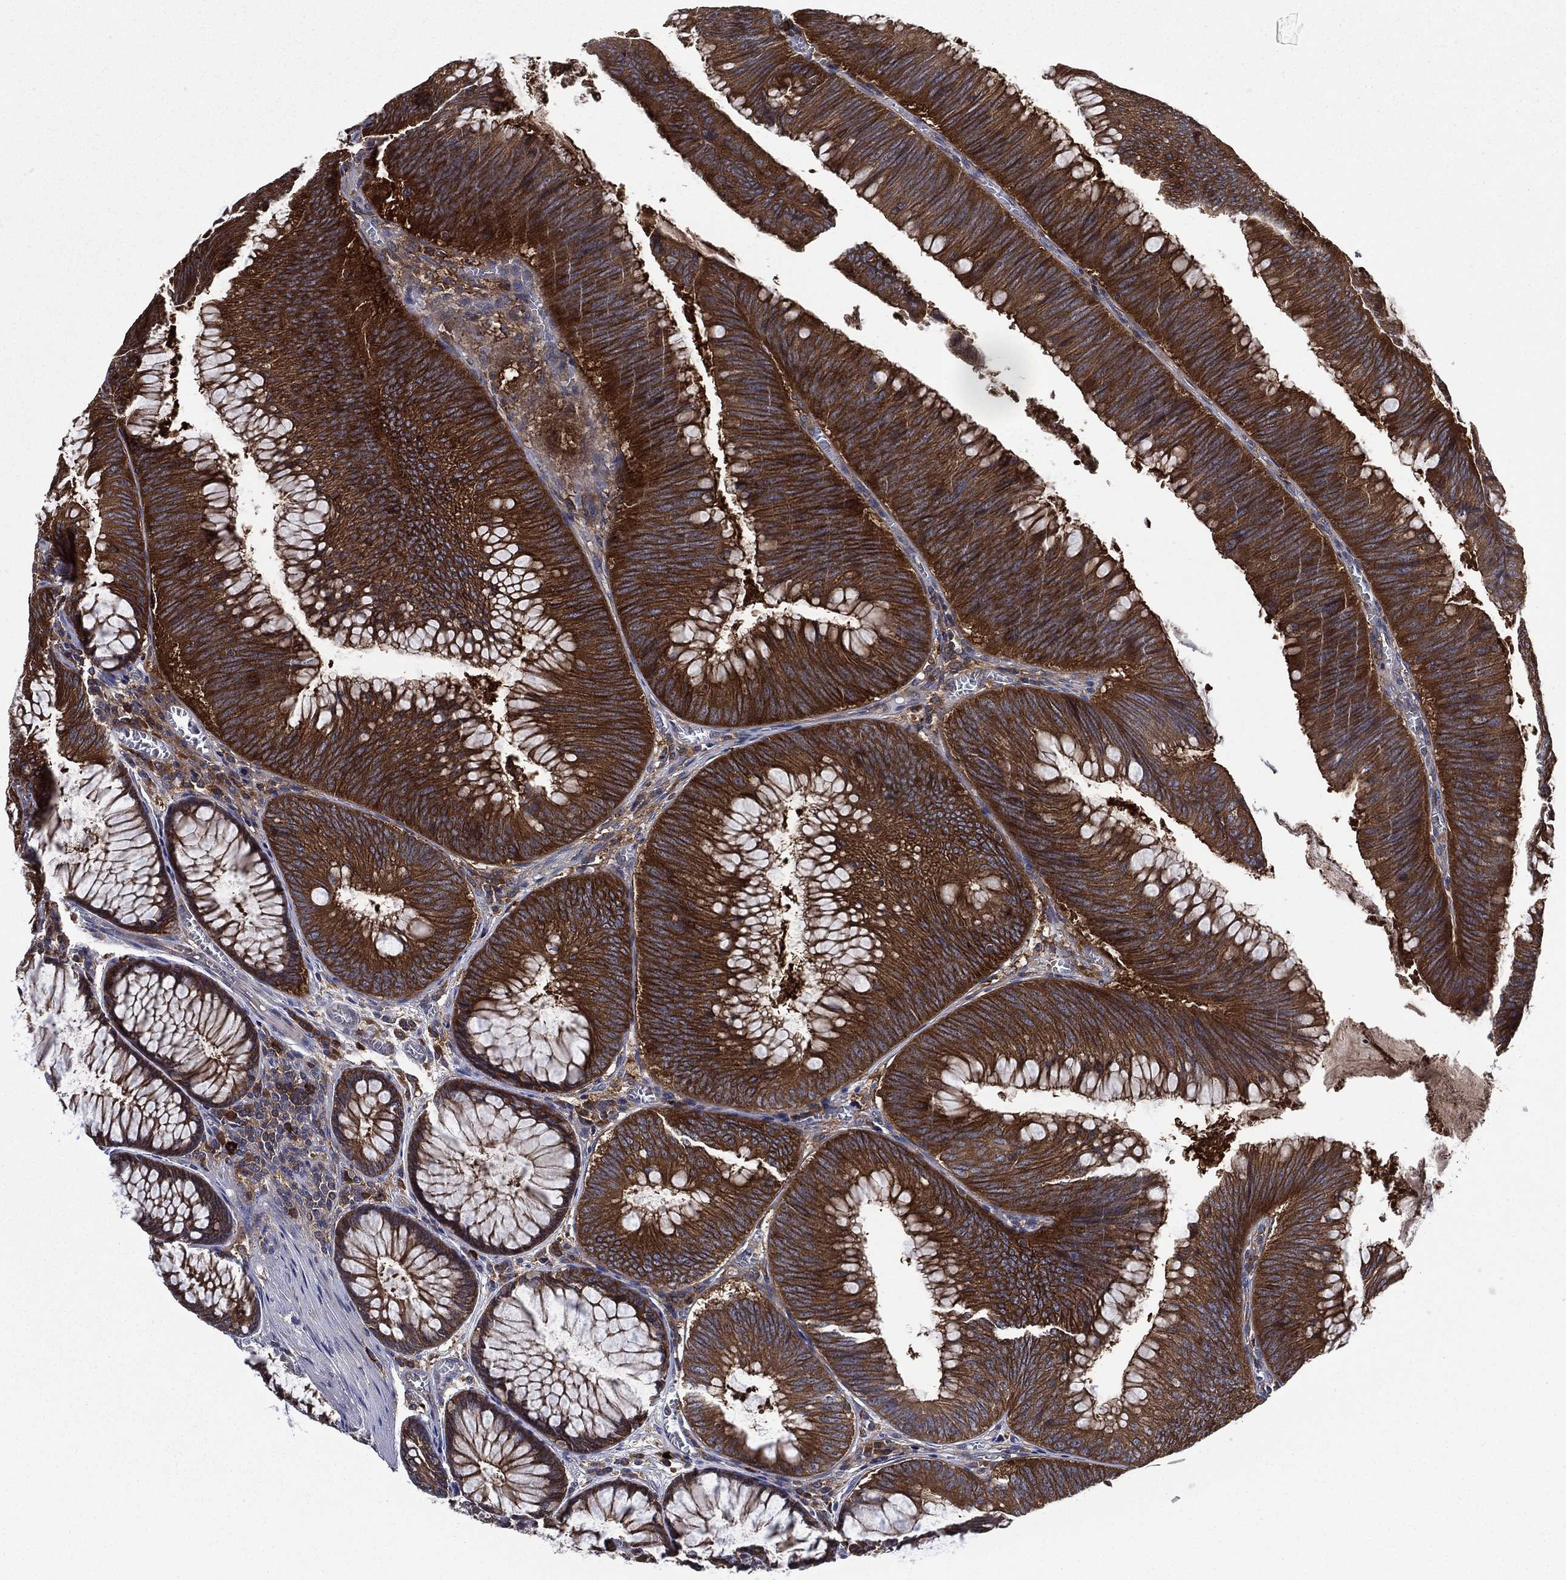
{"staining": {"intensity": "strong", "quantity": ">75%", "location": "cytoplasmic/membranous"}, "tissue": "colorectal cancer", "cell_type": "Tumor cells", "image_type": "cancer", "snomed": [{"axis": "morphology", "description": "Adenocarcinoma, NOS"}, {"axis": "topography", "description": "Rectum"}], "caption": "Human adenocarcinoma (colorectal) stained with a brown dye demonstrates strong cytoplasmic/membranous positive staining in about >75% of tumor cells.", "gene": "SMPD3", "patient": {"sex": "female", "age": 72}}